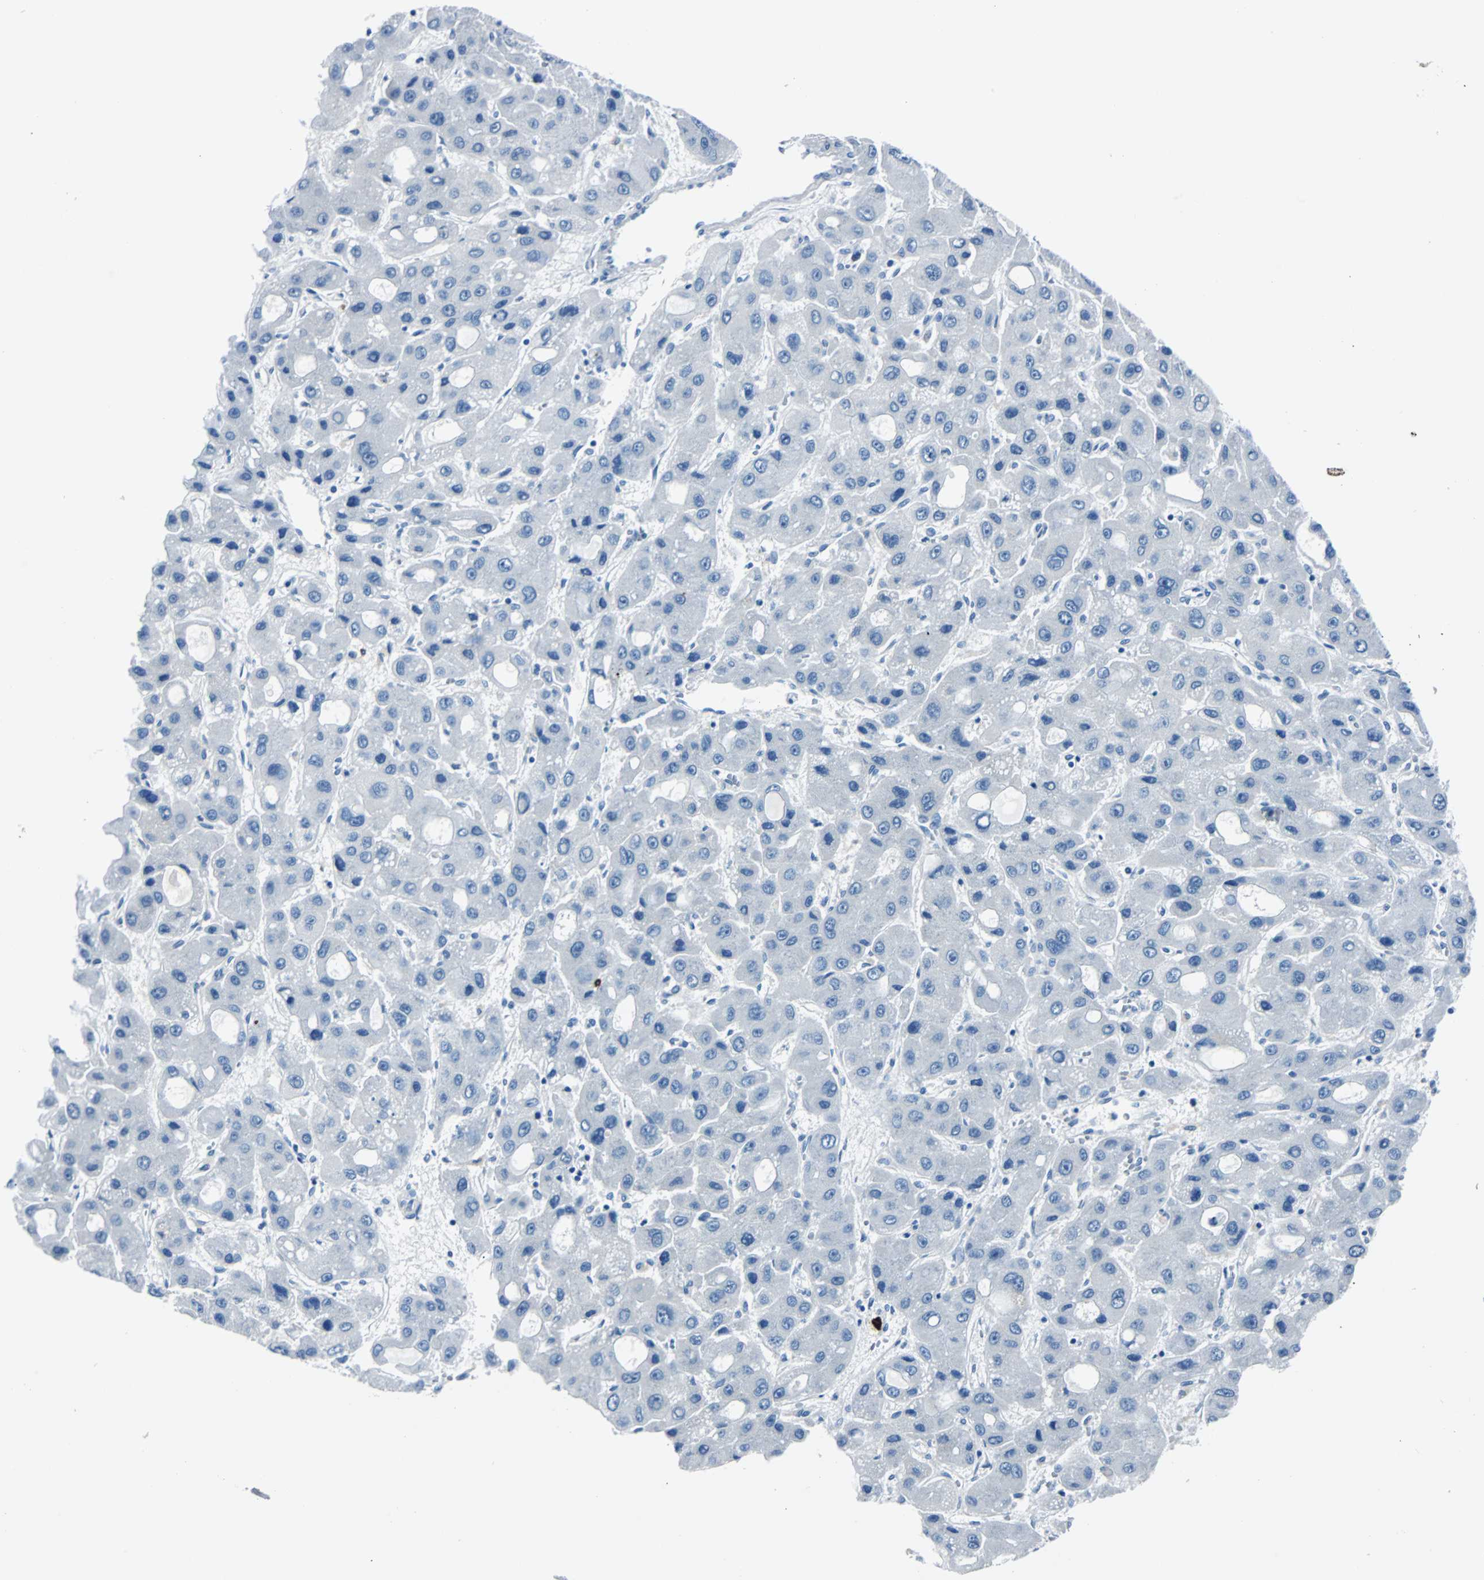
{"staining": {"intensity": "negative", "quantity": "none", "location": "none"}, "tissue": "liver cancer", "cell_type": "Tumor cells", "image_type": "cancer", "snomed": [{"axis": "morphology", "description": "Carcinoma, Hepatocellular, NOS"}, {"axis": "topography", "description": "Liver"}], "caption": "High power microscopy photomicrograph of an IHC image of liver cancer (hepatocellular carcinoma), revealing no significant staining in tumor cells.", "gene": "RASA1", "patient": {"sex": "male", "age": 55}}